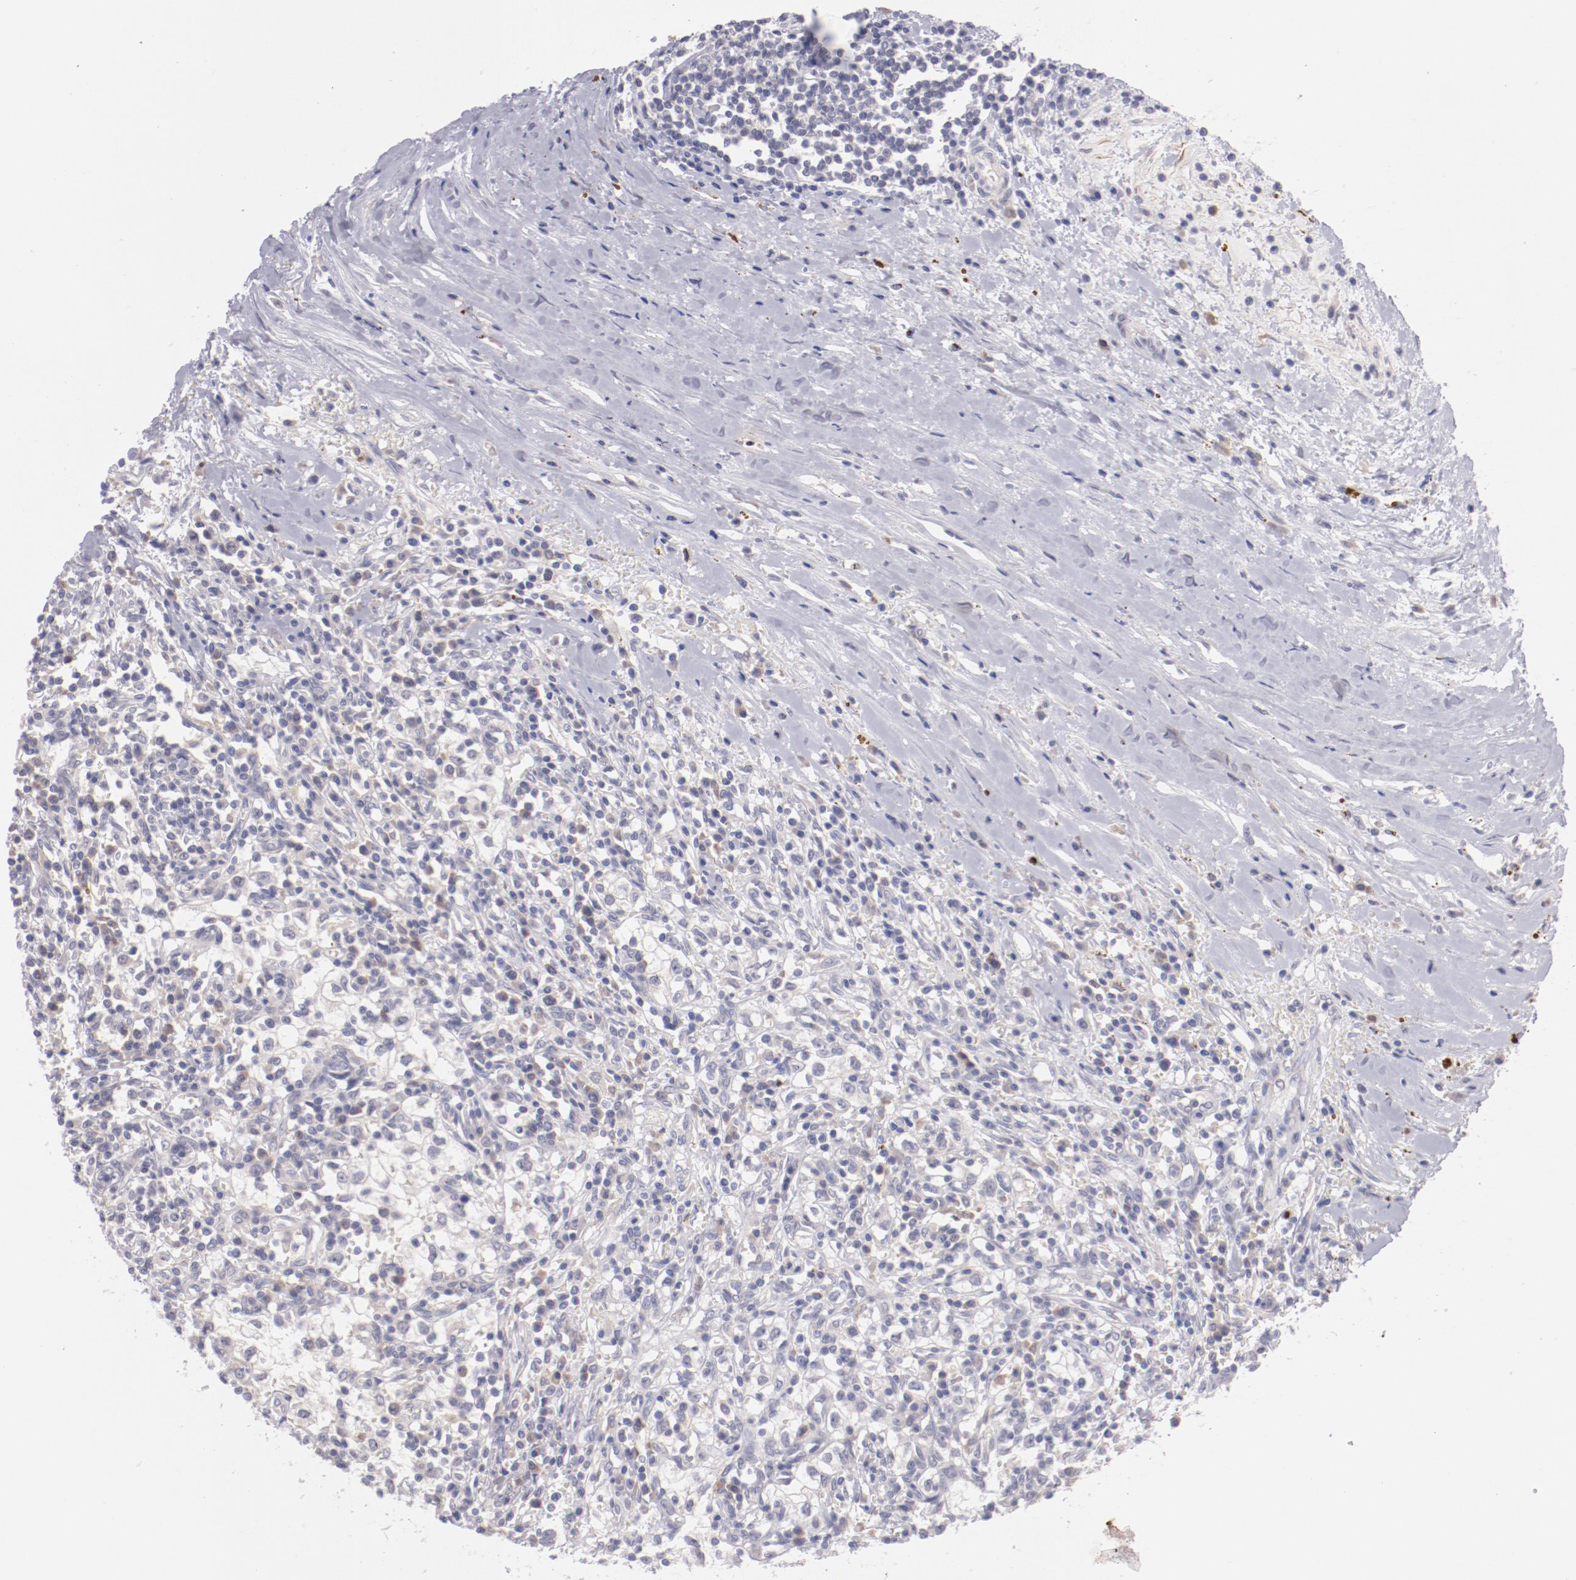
{"staining": {"intensity": "negative", "quantity": "none", "location": "none"}, "tissue": "renal cancer", "cell_type": "Tumor cells", "image_type": "cancer", "snomed": [{"axis": "morphology", "description": "Adenocarcinoma, NOS"}, {"axis": "topography", "description": "Kidney"}], "caption": "A high-resolution histopathology image shows immunohistochemistry (IHC) staining of renal adenocarcinoma, which shows no significant positivity in tumor cells.", "gene": "TRAF3", "patient": {"sex": "male", "age": 82}}